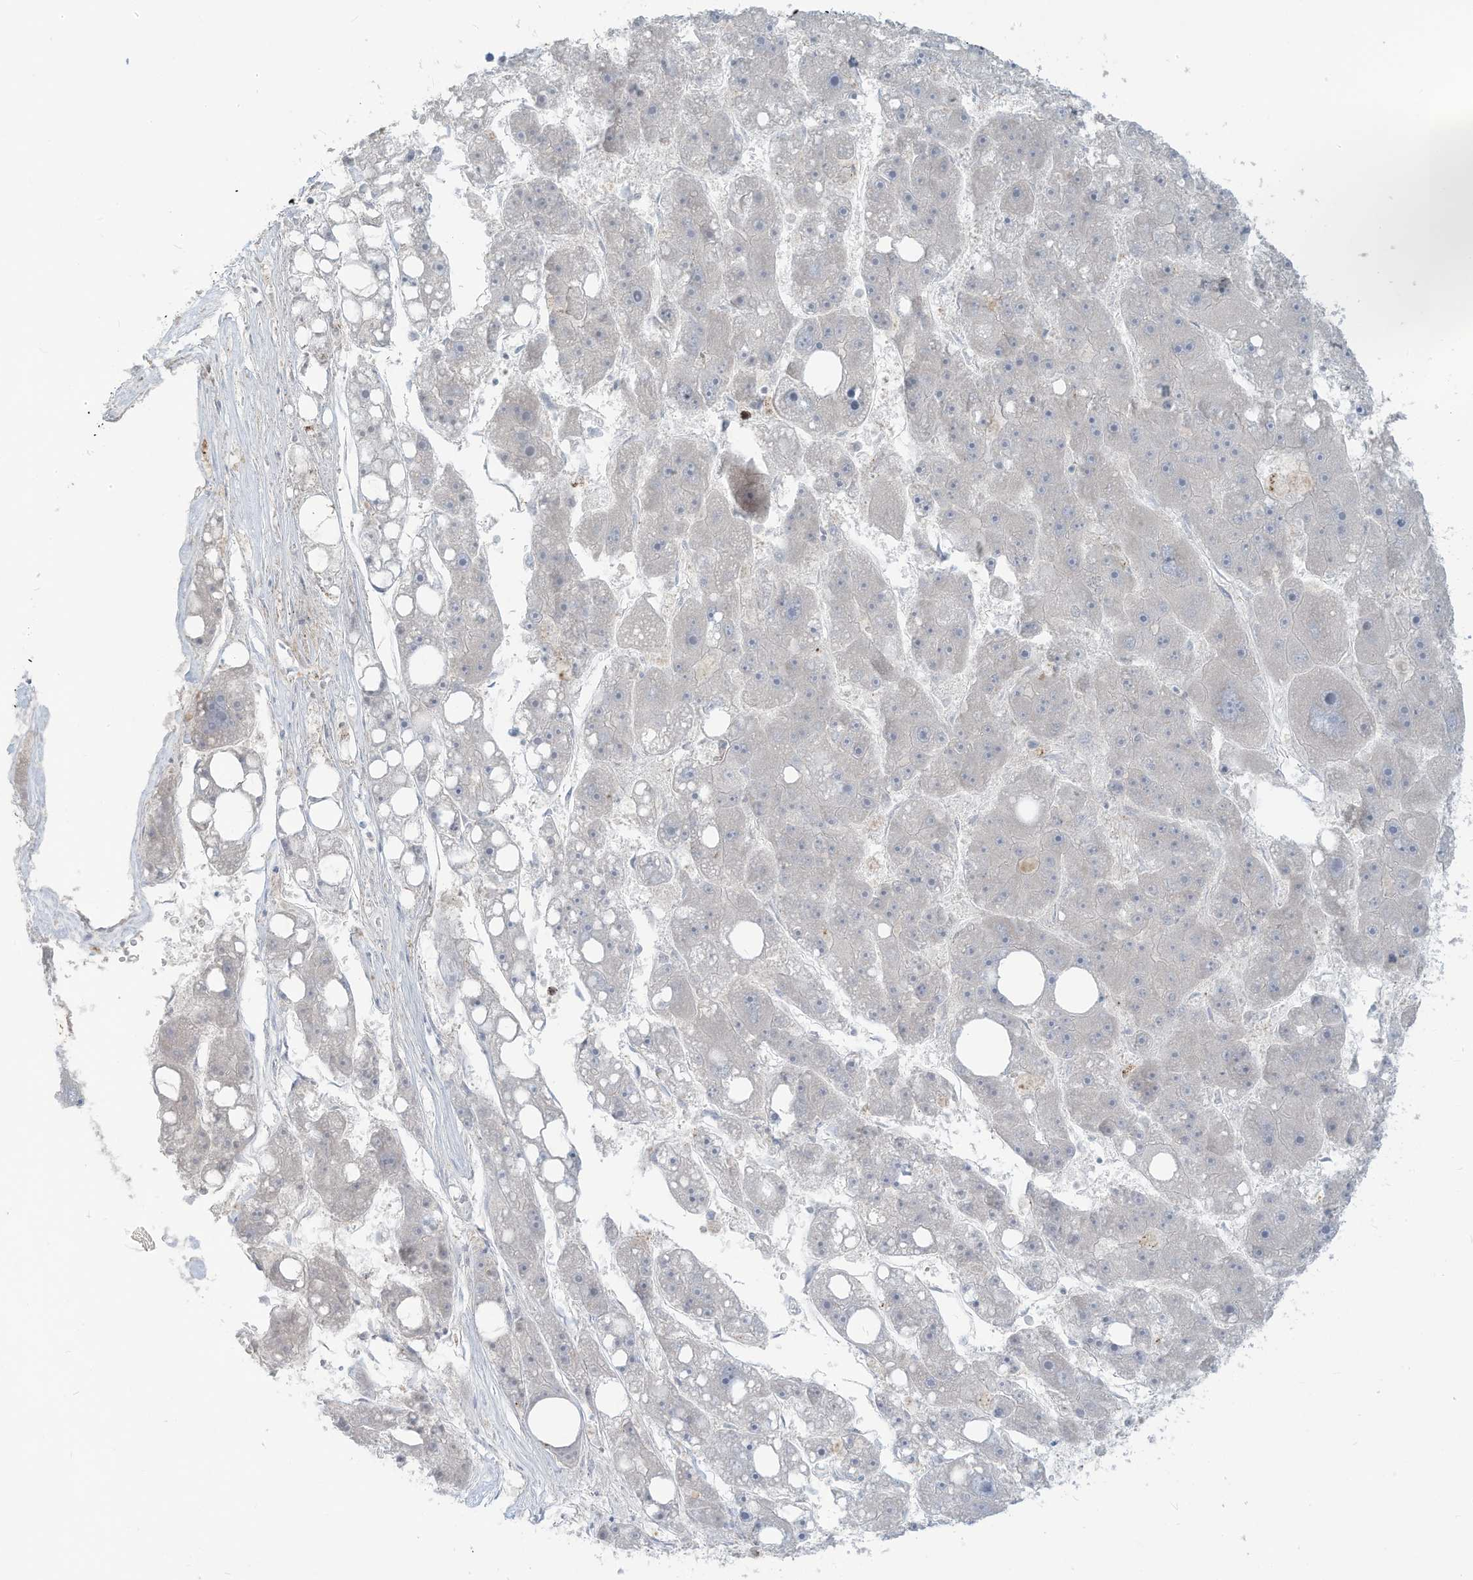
{"staining": {"intensity": "negative", "quantity": "none", "location": "none"}, "tissue": "liver cancer", "cell_type": "Tumor cells", "image_type": "cancer", "snomed": [{"axis": "morphology", "description": "Carcinoma, Hepatocellular, NOS"}, {"axis": "topography", "description": "Liver"}], "caption": "An immunohistochemistry image of liver cancer is shown. There is no staining in tumor cells of liver cancer. The staining is performed using DAB brown chromogen with nuclei counter-stained in using hematoxylin.", "gene": "NOTO", "patient": {"sex": "female", "age": 61}}